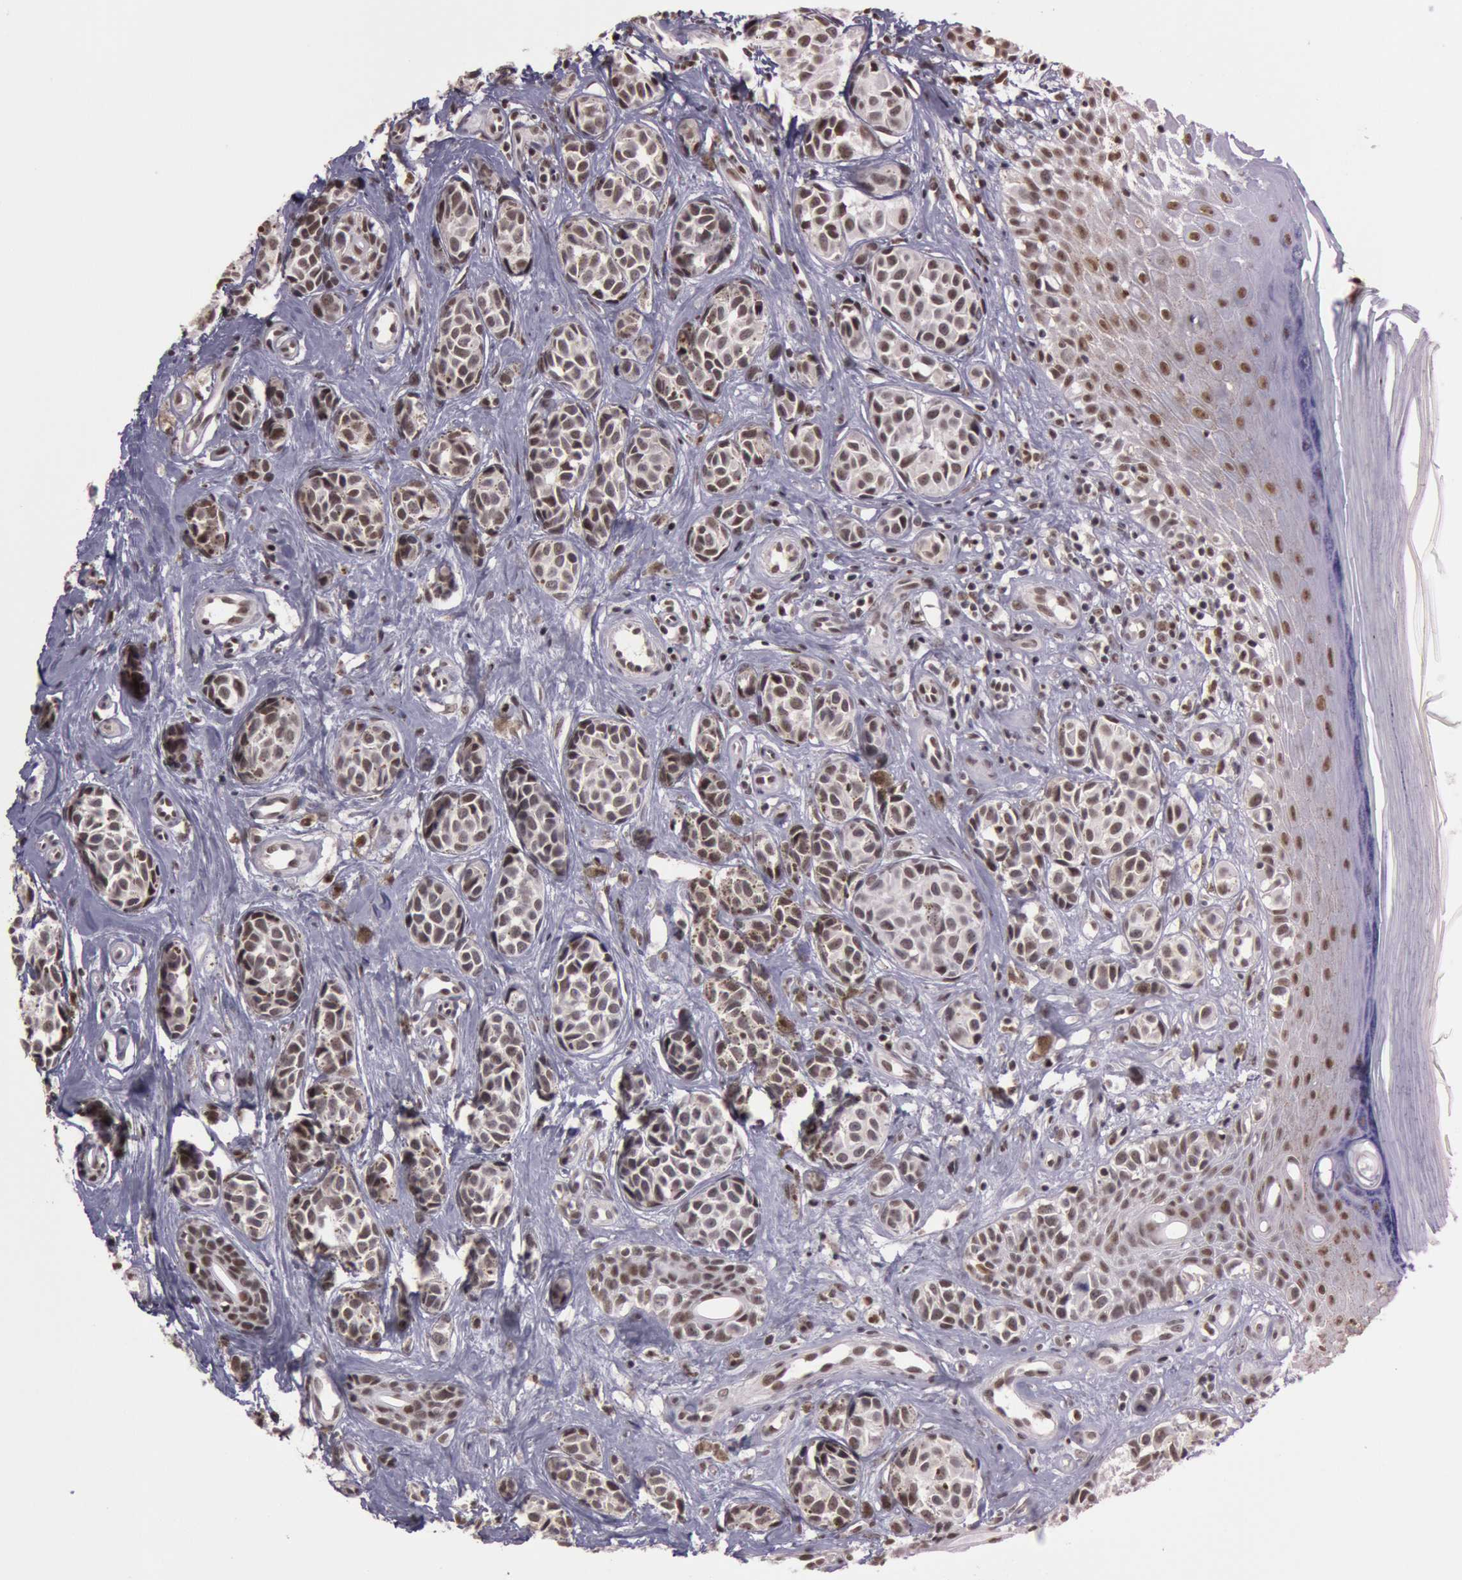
{"staining": {"intensity": "moderate", "quantity": "<25%", "location": "nuclear"}, "tissue": "melanoma", "cell_type": "Tumor cells", "image_type": "cancer", "snomed": [{"axis": "morphology", "description": "Malignant melanoma, NOS"}, {"axis": "topography", "description": "Skin"}], "caption": "A photomicrograph showing moderate nuclear positivity in about <25% of tumor cells in malignant melanoma, as visualized by brown immunohistochemical staining.", "gene": "TASL", "patient": {"sex": "male", "age": 79}}